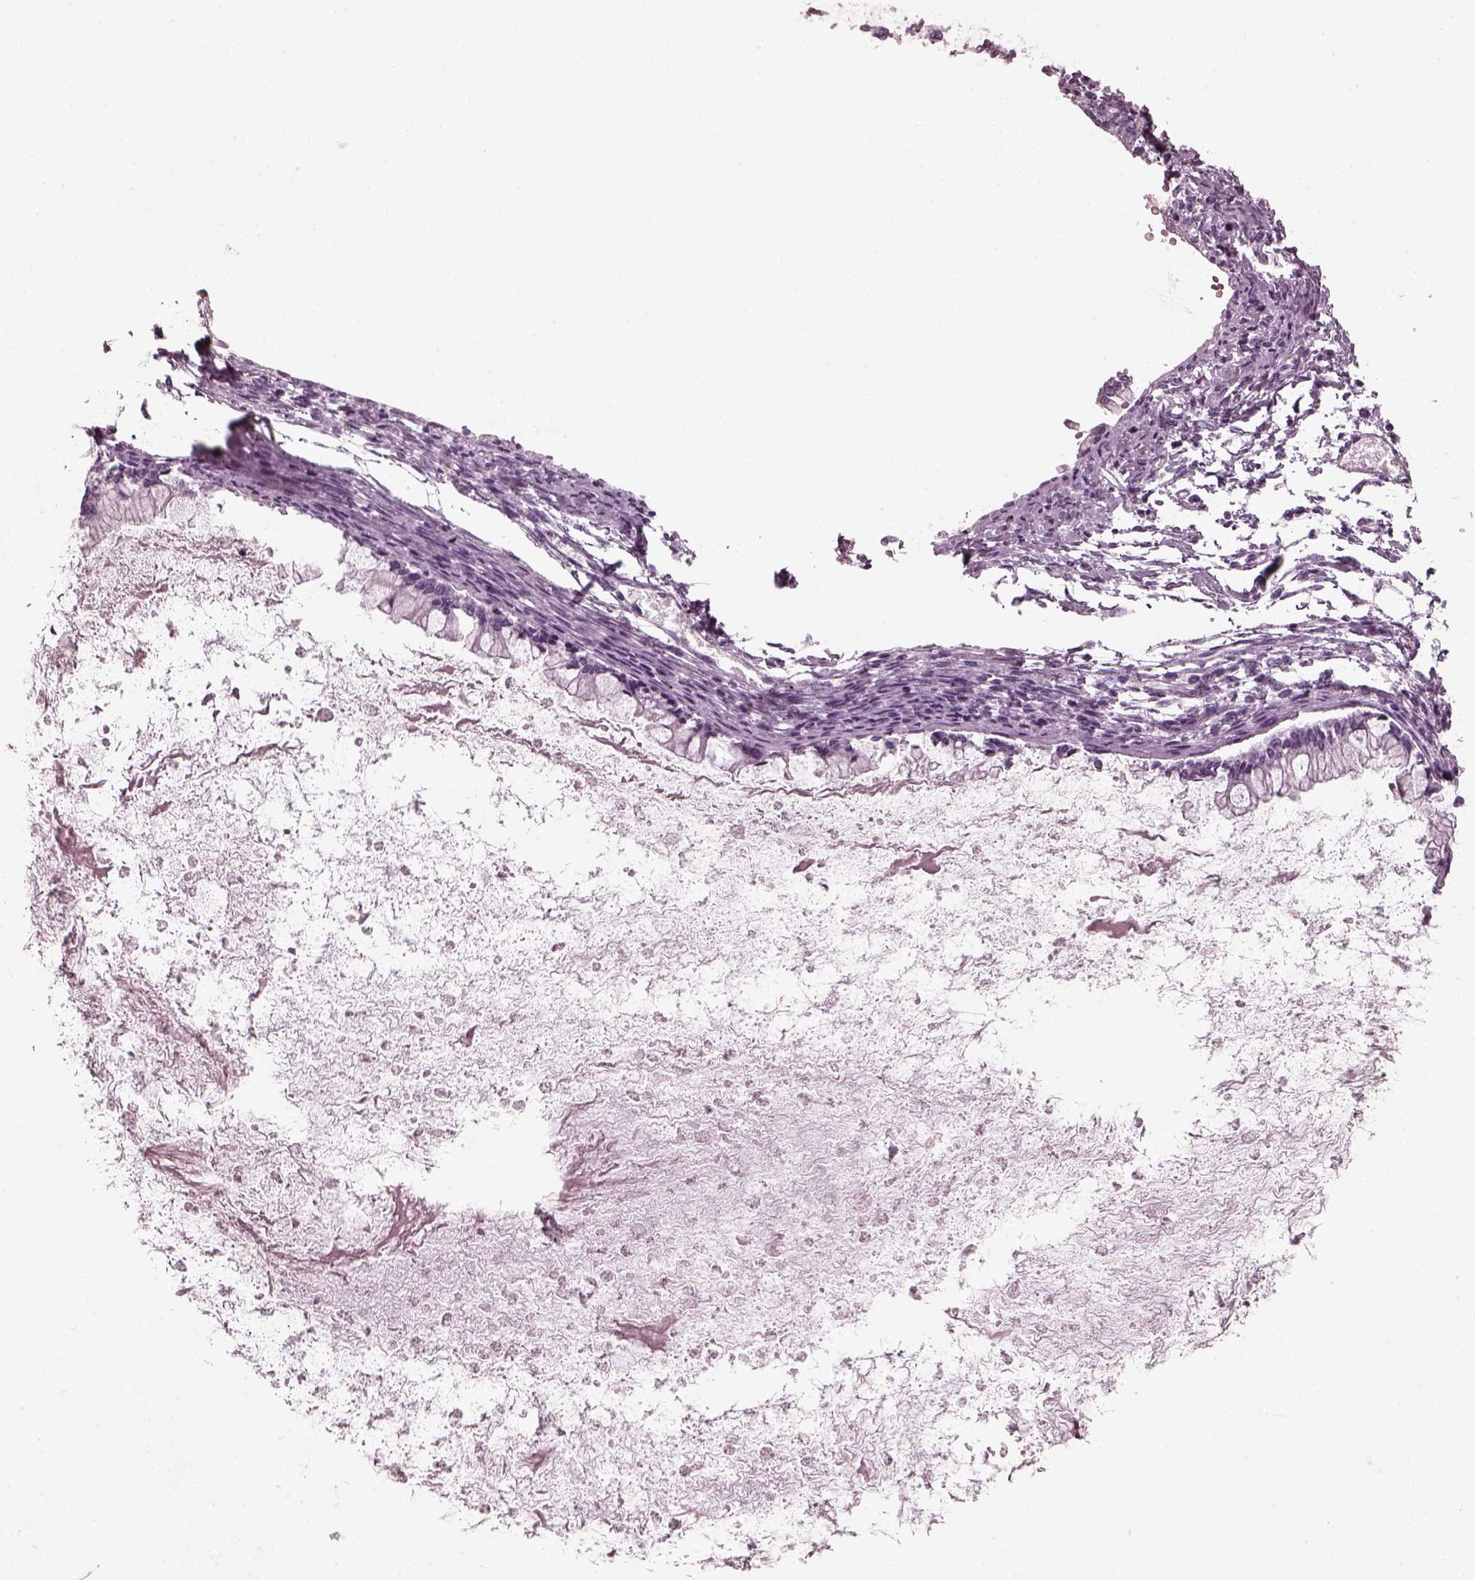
{"staining": {"intensity": "negative", "quantity": "none", "location": "none"}, "tissue": "ovarian cancer", "cell_type": "Tumor cells", "image_type": "cancer", "snomed": [{"axis": "morphology", "description": "Cystadenocarcinoma, mucinous, NOS"}, {"axis": "topography", "description": "Ovary"}], "caption": "IHC of human ovarian cancer (mucinous cystadenocarcinoma) displays no staining in tumor cells.", "gene": "RCVRN", "patient": {"sex": "female", "age": 67}}